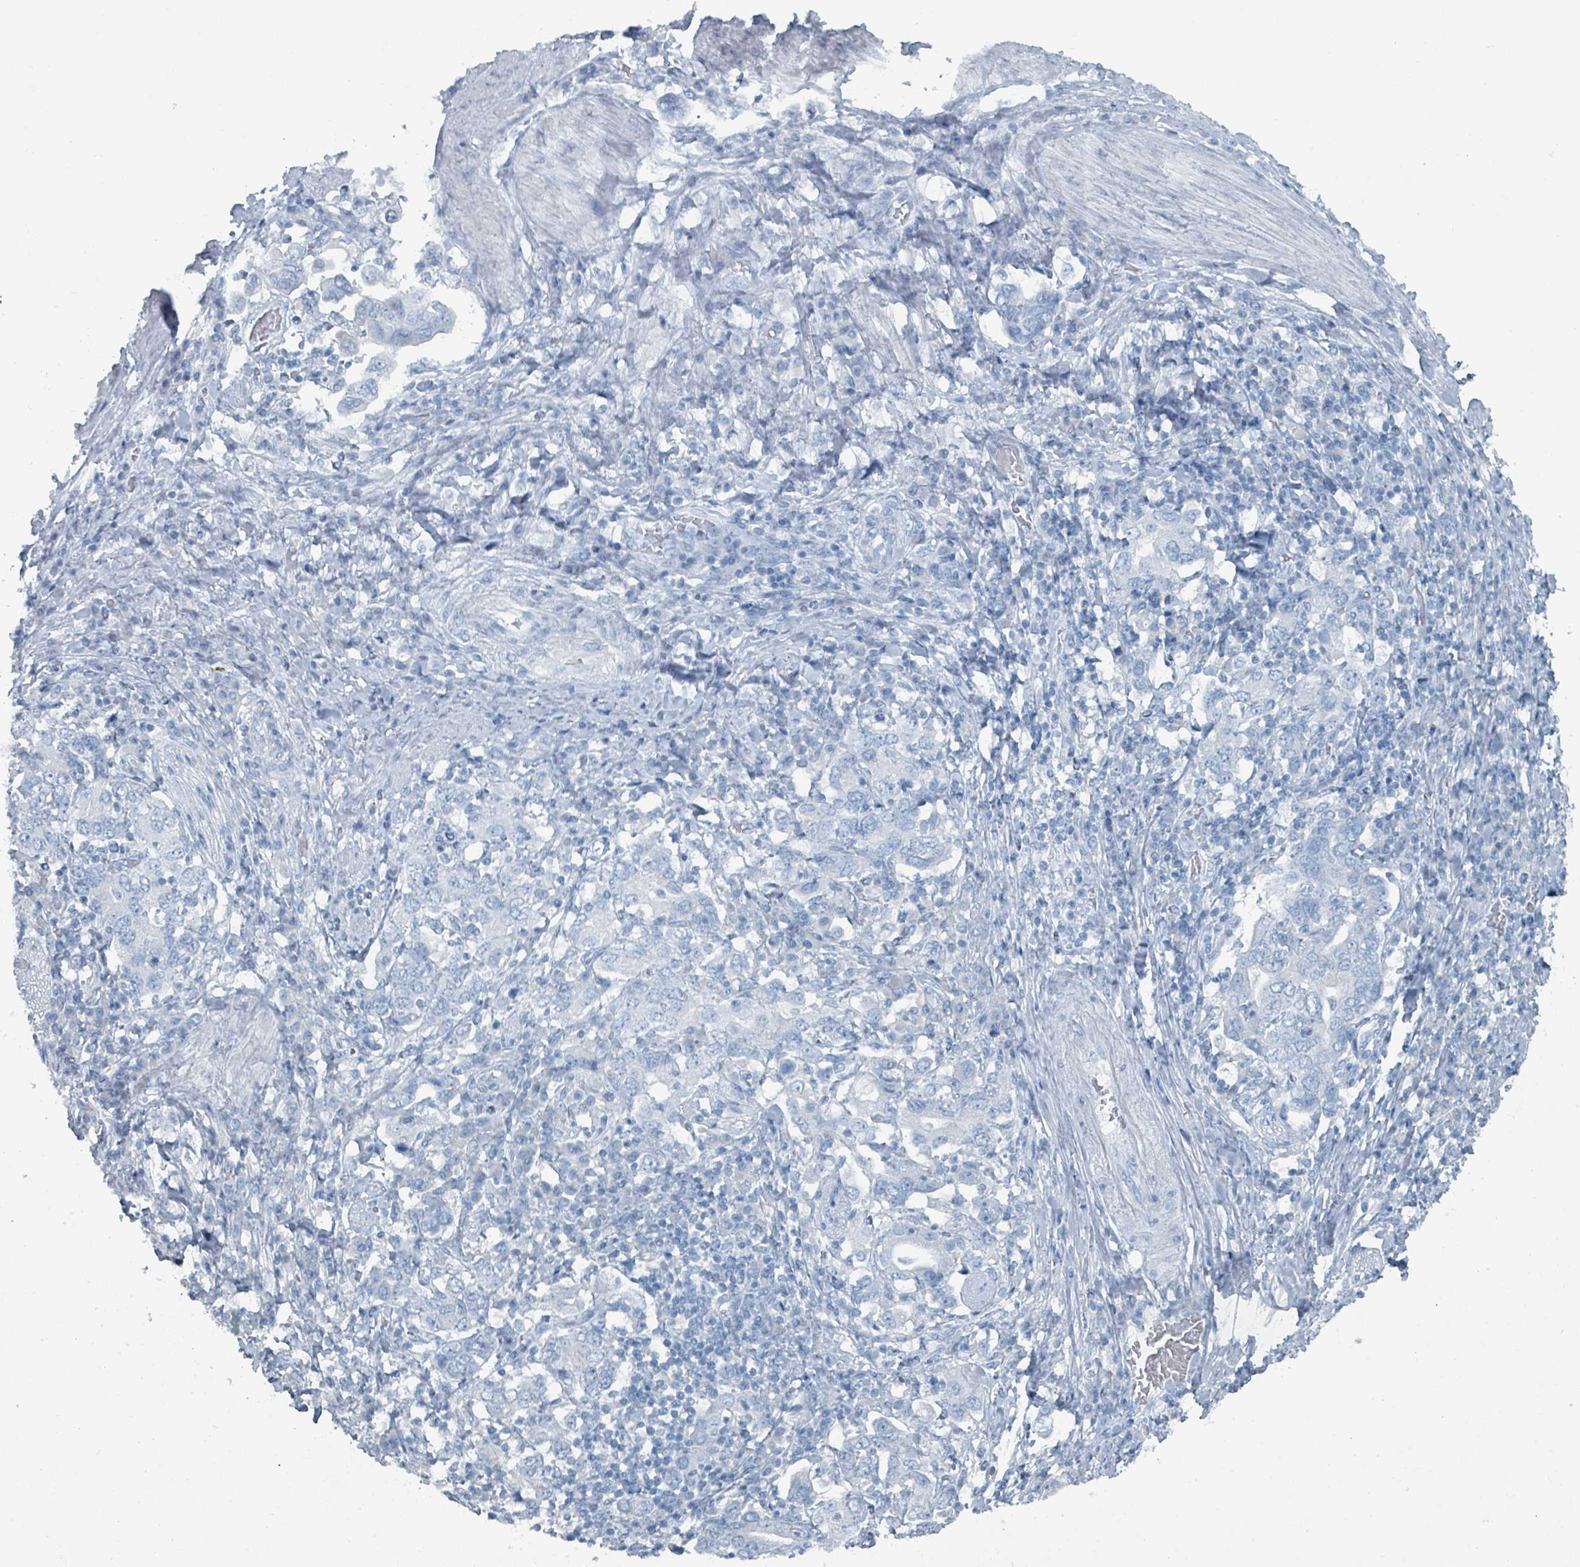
{"staining": {"intensity": "negative", "quantity": "none", "location": "none"}, "tissue": "stomach cancer", "cell_type": "Tumor cells", "image_type": "cancer", "snomed": [{"axis": "morphology", "description": "Adenocarcinoma, NOS"}, {"axis": "topography", "description": "Stomach, upper"}, {"axis": "topography", "description": "Stomach"}], "caption": "Tumor cells are negative for protein expression in human stomach cancer.", "gene": "GAMT", "patient": {"sex": "male", "age": 62}}